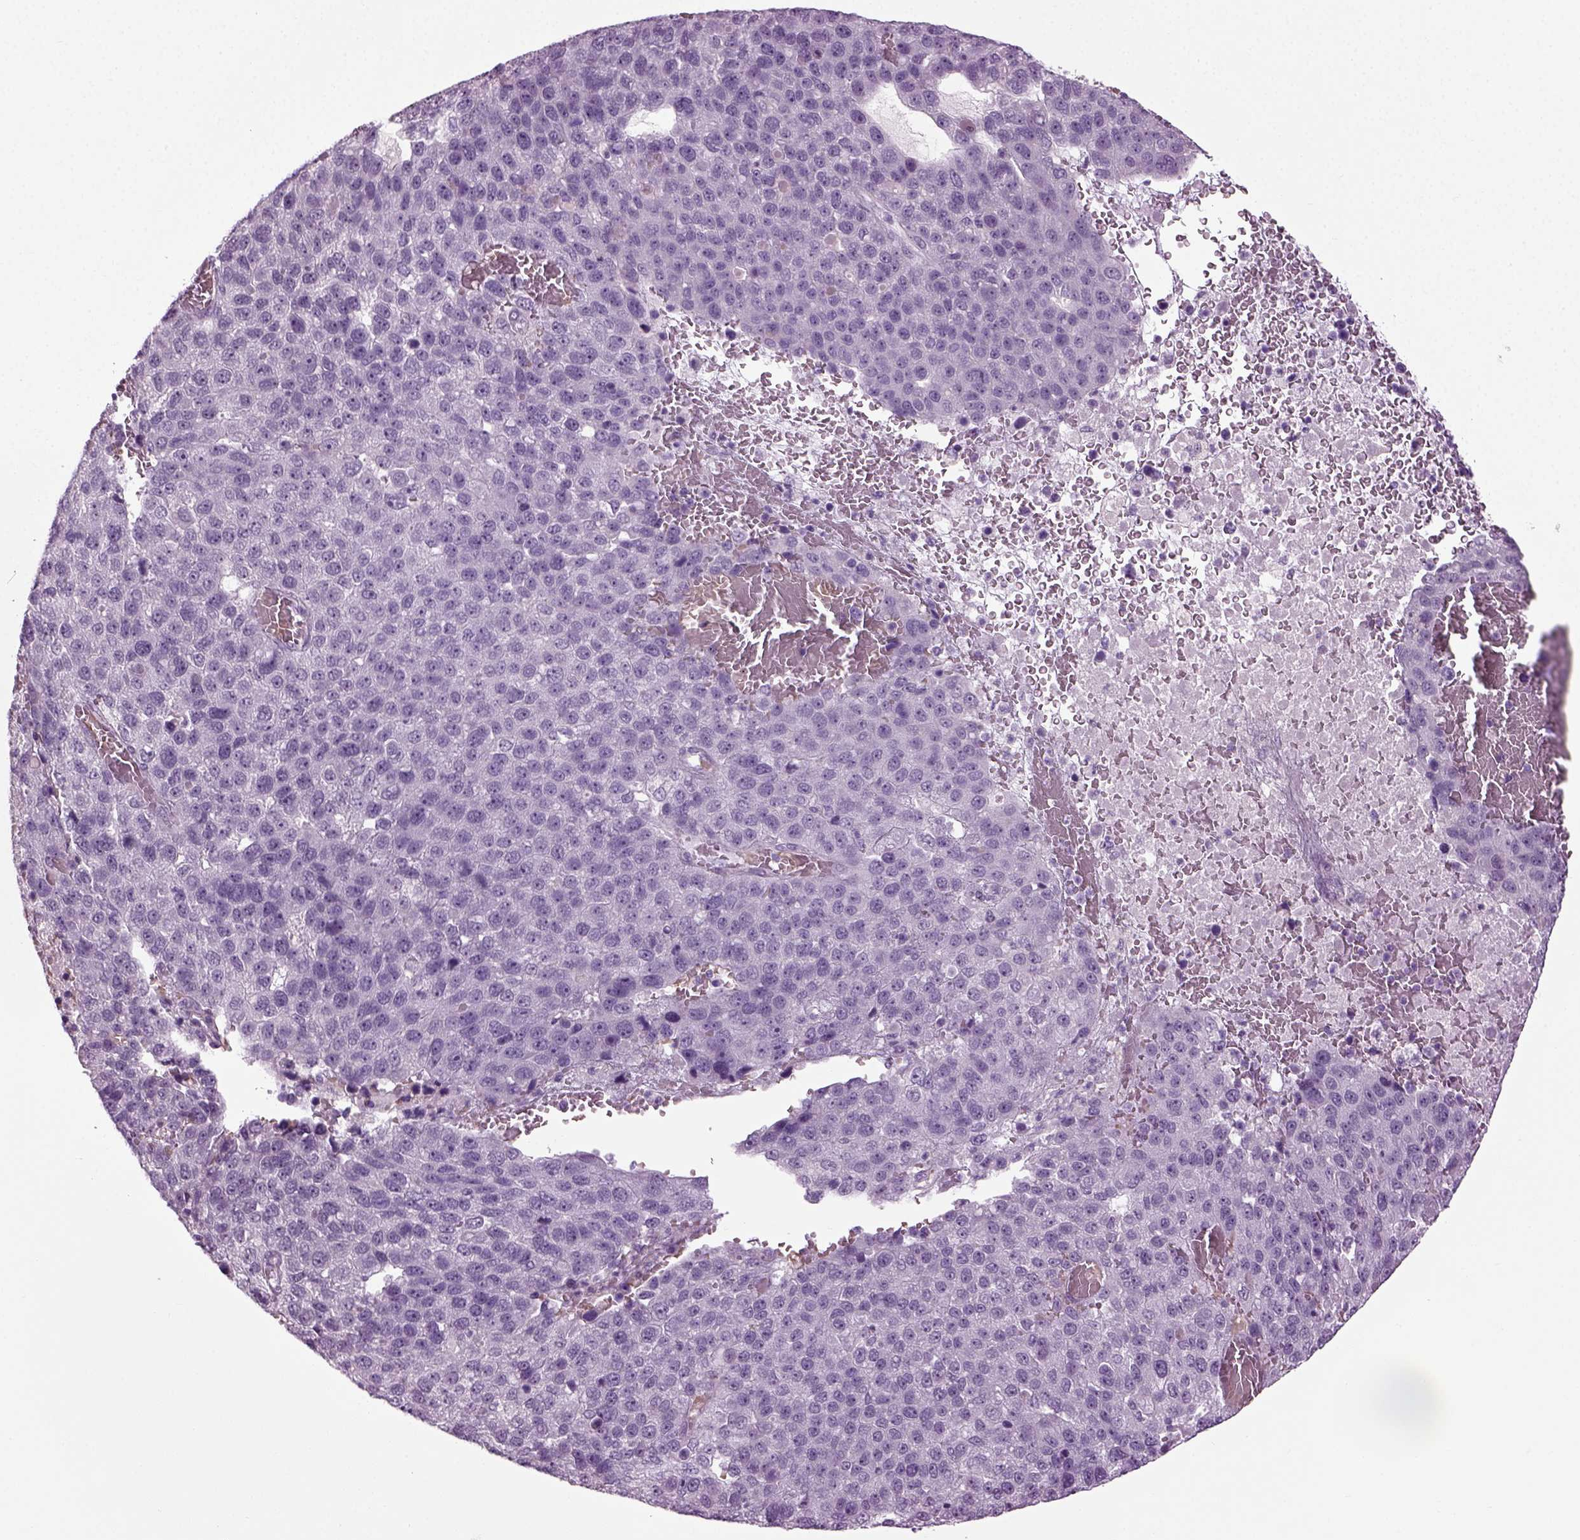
{"staining": {"intensity": "negative", "quantity": "none", "location": "none"}, "tissue": "pancreatic cancer", "cell_type": "Tumor cells", "image_type": "cancer", "snomed": [{"axis": "morphology", "description": "Adenocarcinoma, NOS"}, {"axis": "topography", "description": "Pancreas"}], "caption": "The image displays no significant expression in tumor cells of pancreatic cancer.", "gene": "ZC2HC1C", "patient": {"sex": "female", "age": 61}}